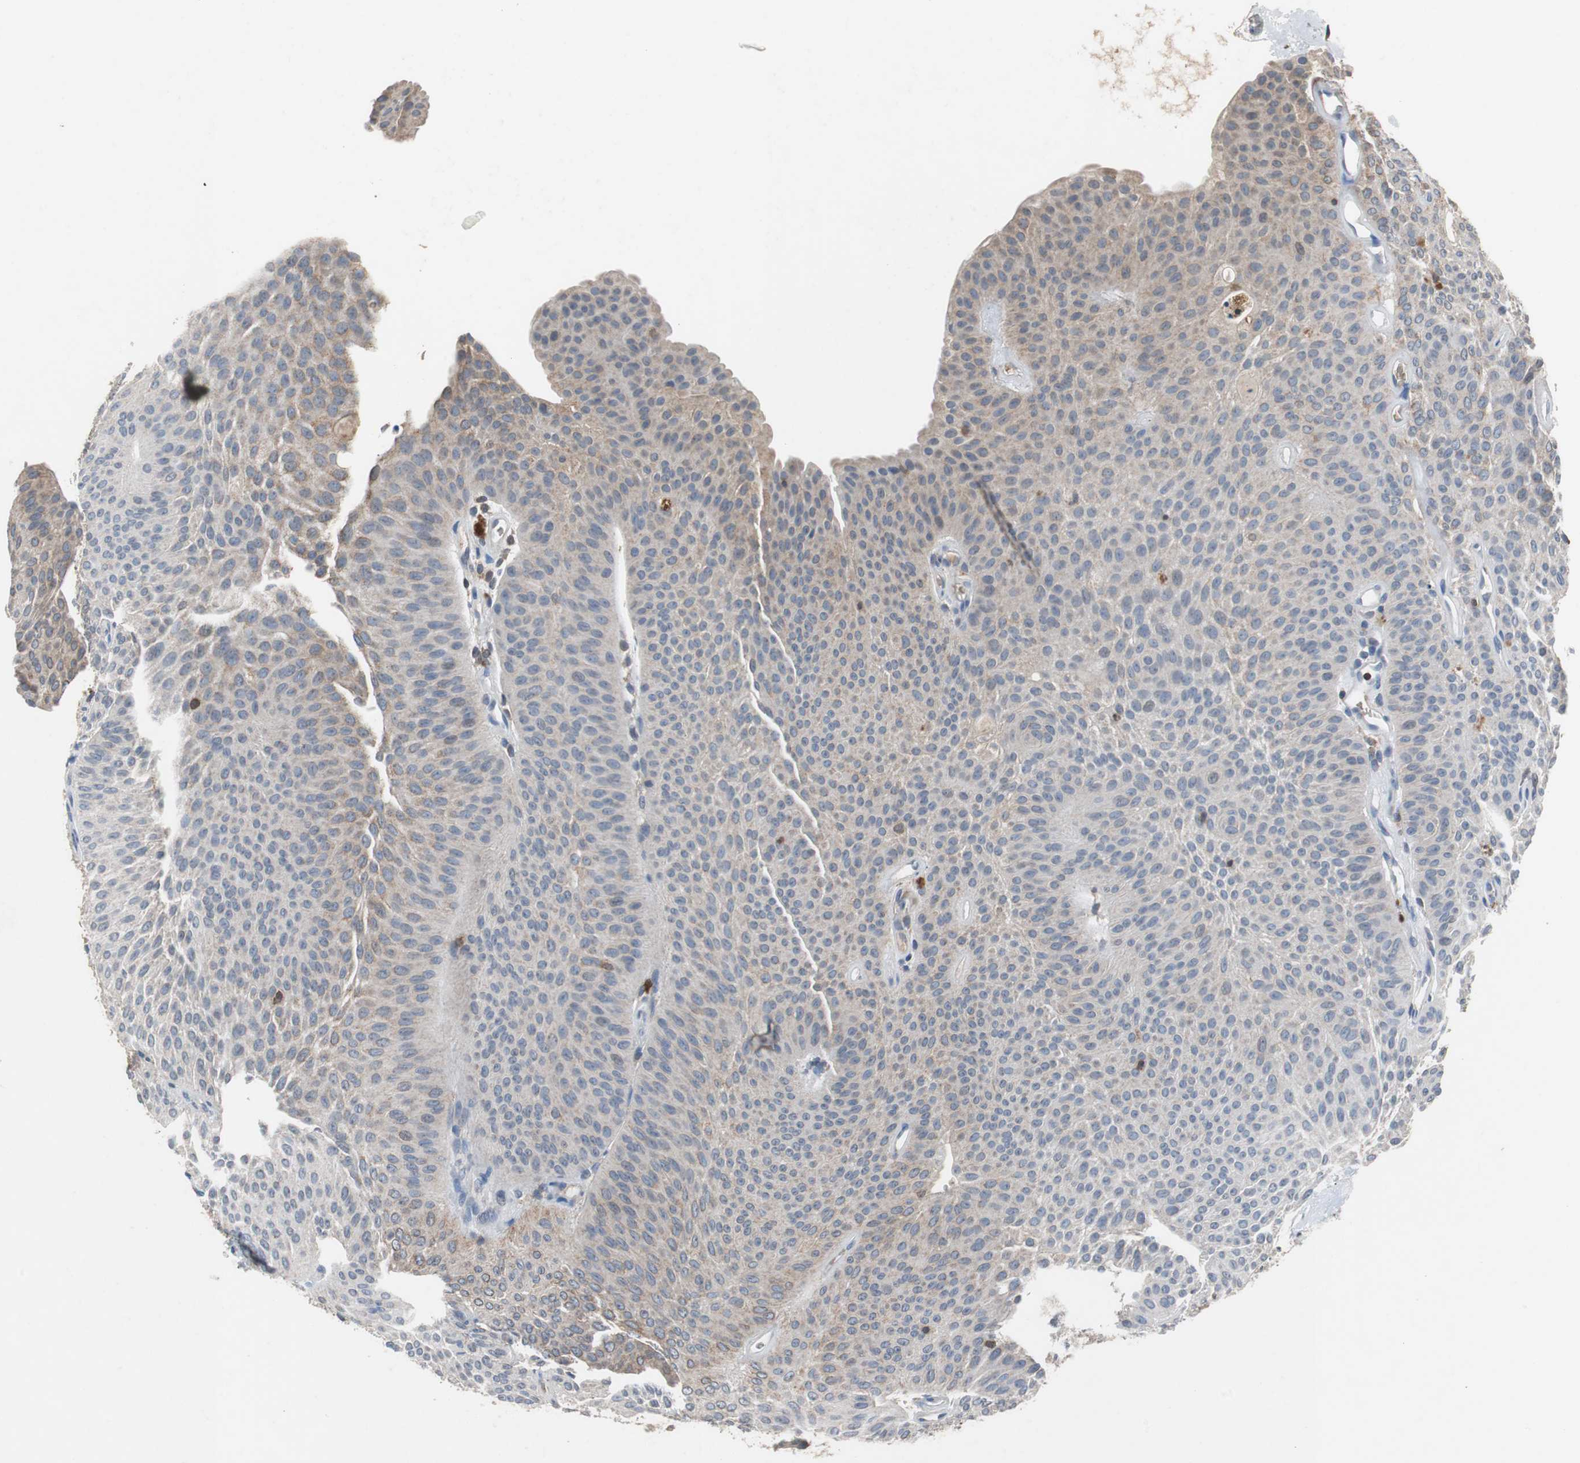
{"staining": {"intensity": "weak", "quantity": "25%-75%", "location": "cytoplasmic/membranous"}, "tissue": "urothelial cancer", "cell_type": "Tumor cells", "image_type": "cancer", "snomed": [{"axis": "morphology", "description": "Urothelial carcinoma, Low grade"}, {"axis": "topography", "description": "Urinary bladder"}], "caption": "Approximately 25%-75% of tumor cells in human urothelial carcinoma (low-grade) display weak cytoplasmic/membranous protein positivity as visualized by brown immunohistochemical staining.", "gene": "CALB2", "patient": {"sex": "female", "age": 60}}